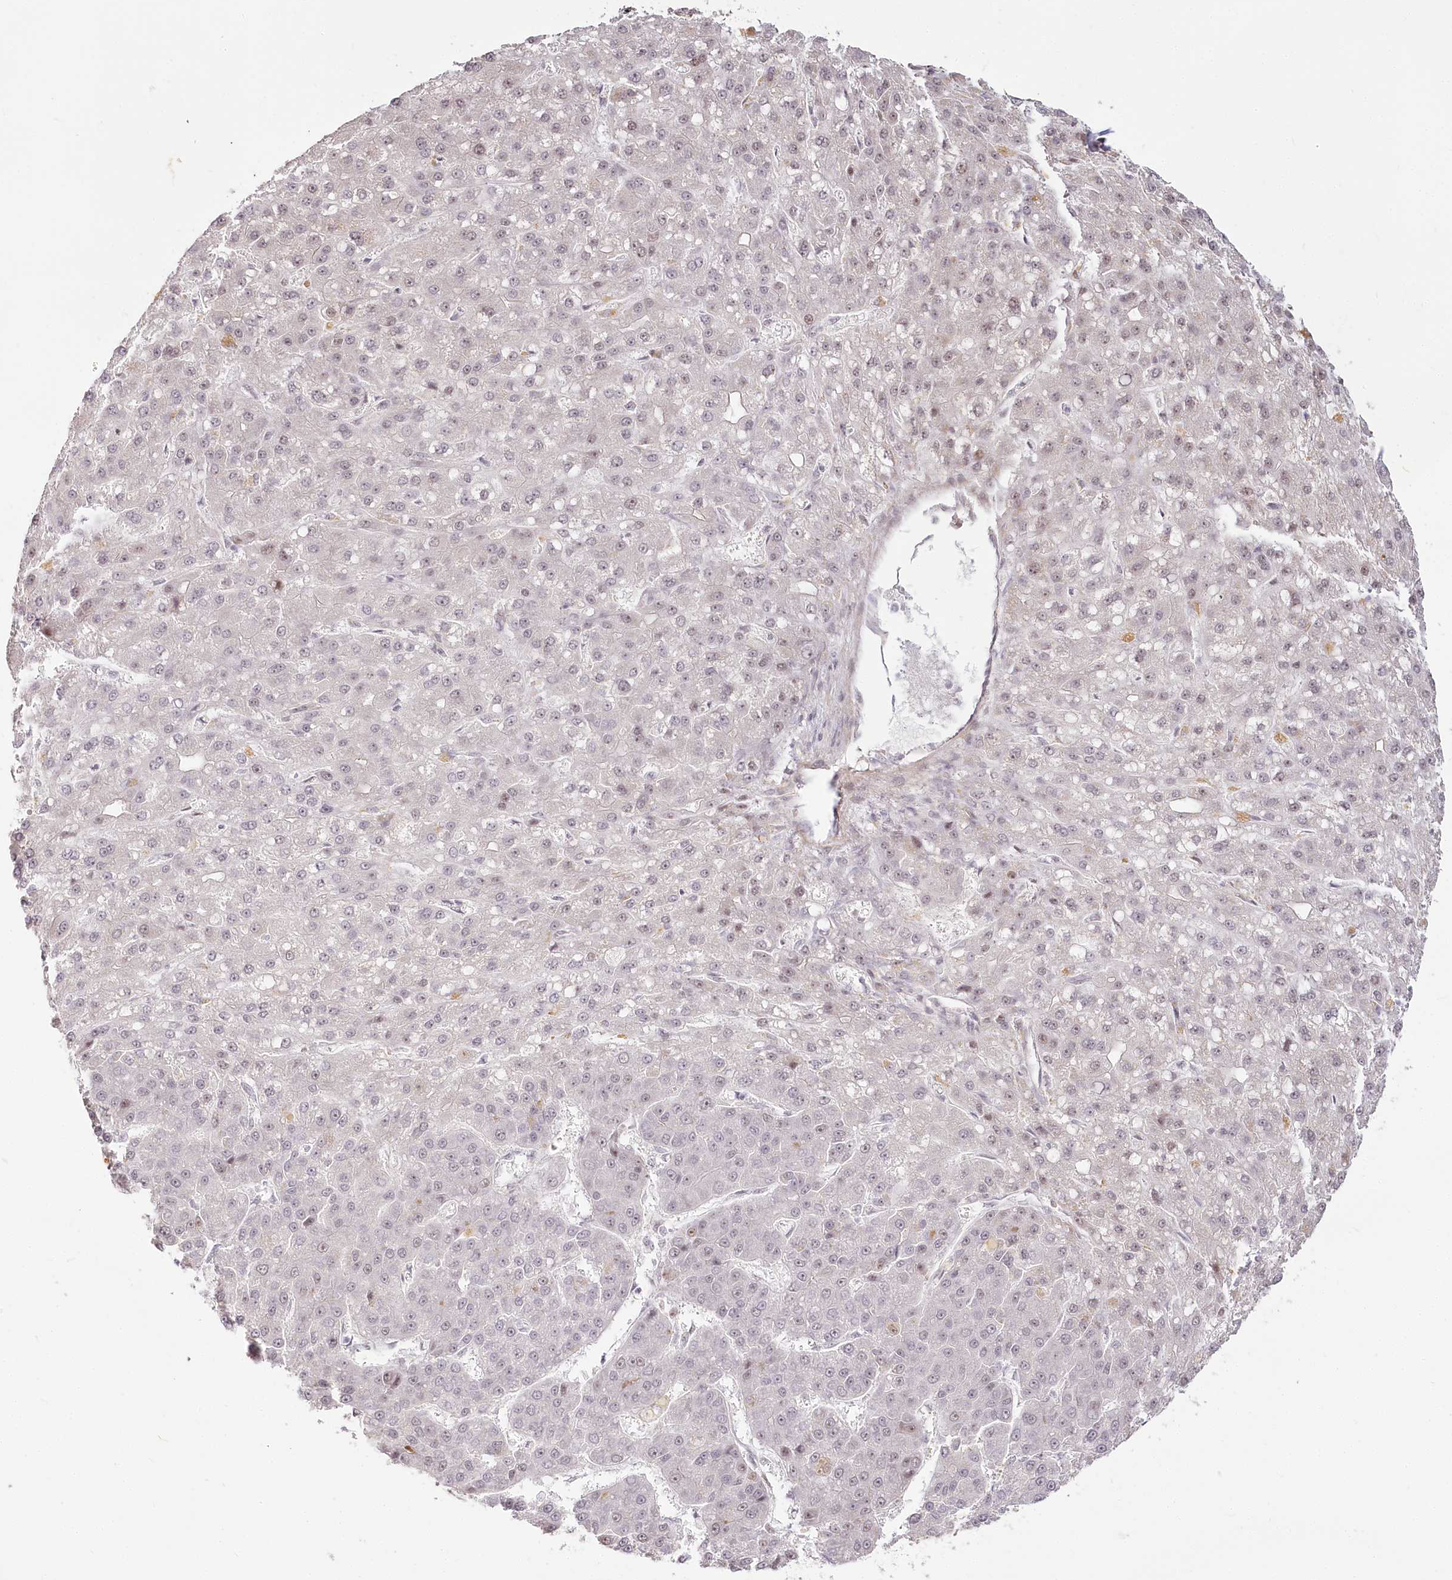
{"staining": {"intensity": "weak", "quantity": "25%-75%", "location": "nuclear"}, "tissue": "liver cancer", "cell_type": "Tumor cells", "image_type": "cancer", "snomed": [{"axis": "morphology", "description": "Carcinoma, Hepatocellular, NOS"}, {"axis": "topography", "description": "Liver"}], "caption": "Weak nuclear expression for a protein is identified in about 25%-75% of tumor cells of liver cancer (hepatocellular carcinoma) using immunohistochemistry (IHC).", "gene": "EXOSC7", "patient": {"sex": "male", "age": 67}}